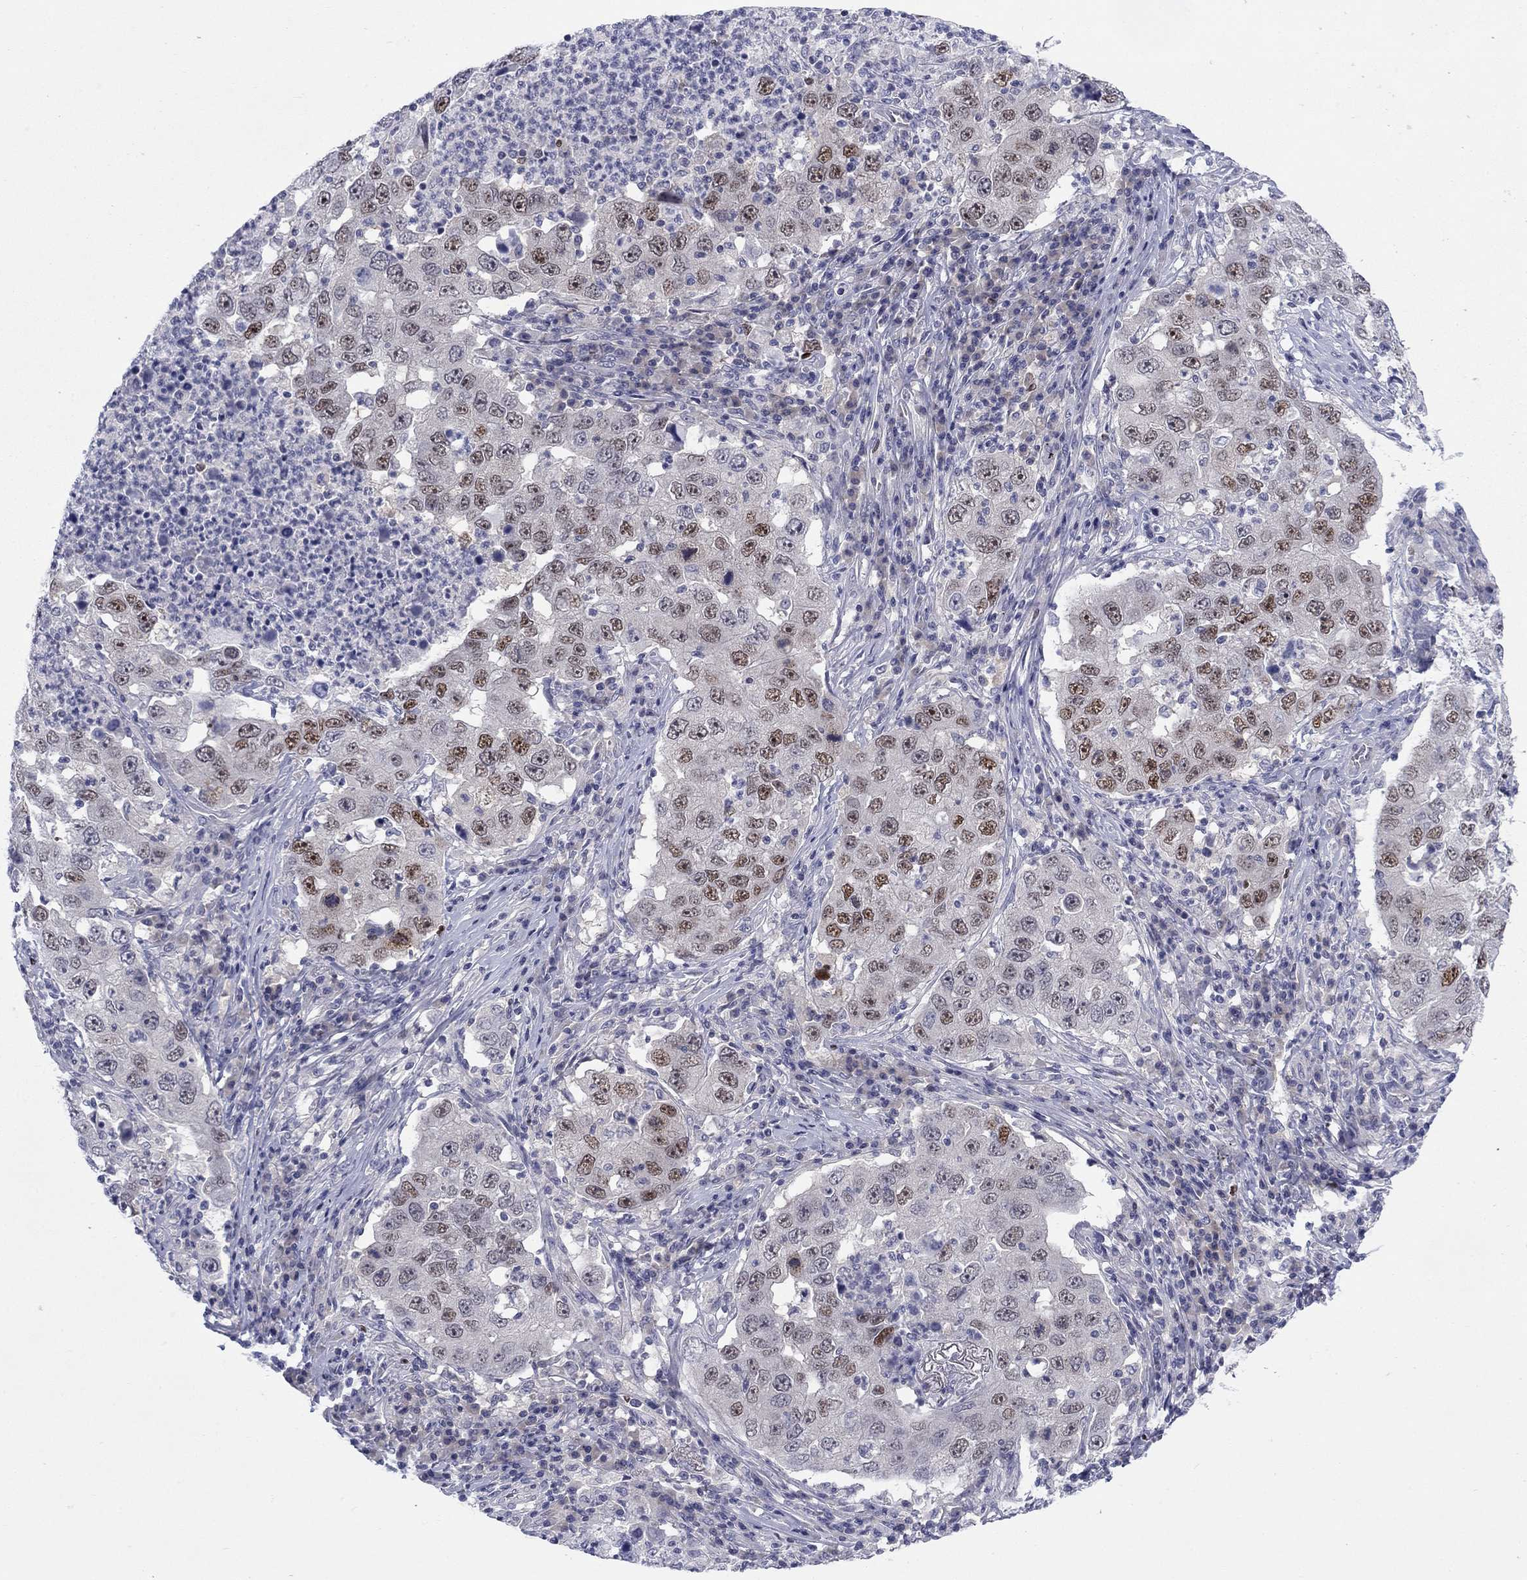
{"staining": {"intensity": "moderate", "quantity": "25%-75%", "location": "nuclear"}, "tissue": "lung cancer", "cell_type": "Tumor cells", "image_type": "cancer", "snomed": [{"axis": "morphology", "description": "Adenocarcinoma, NOS"}, {"axis": "topography", "description": "Lung"}], "caption": "Protein staining exhibits moderate nuclear positivity in approximately 25%-75% of tumor cells in lung cancer. Nuclei are stained in blue.", "gene": "CACNA1A", "patient": {"sex": "male", "age": 73}}